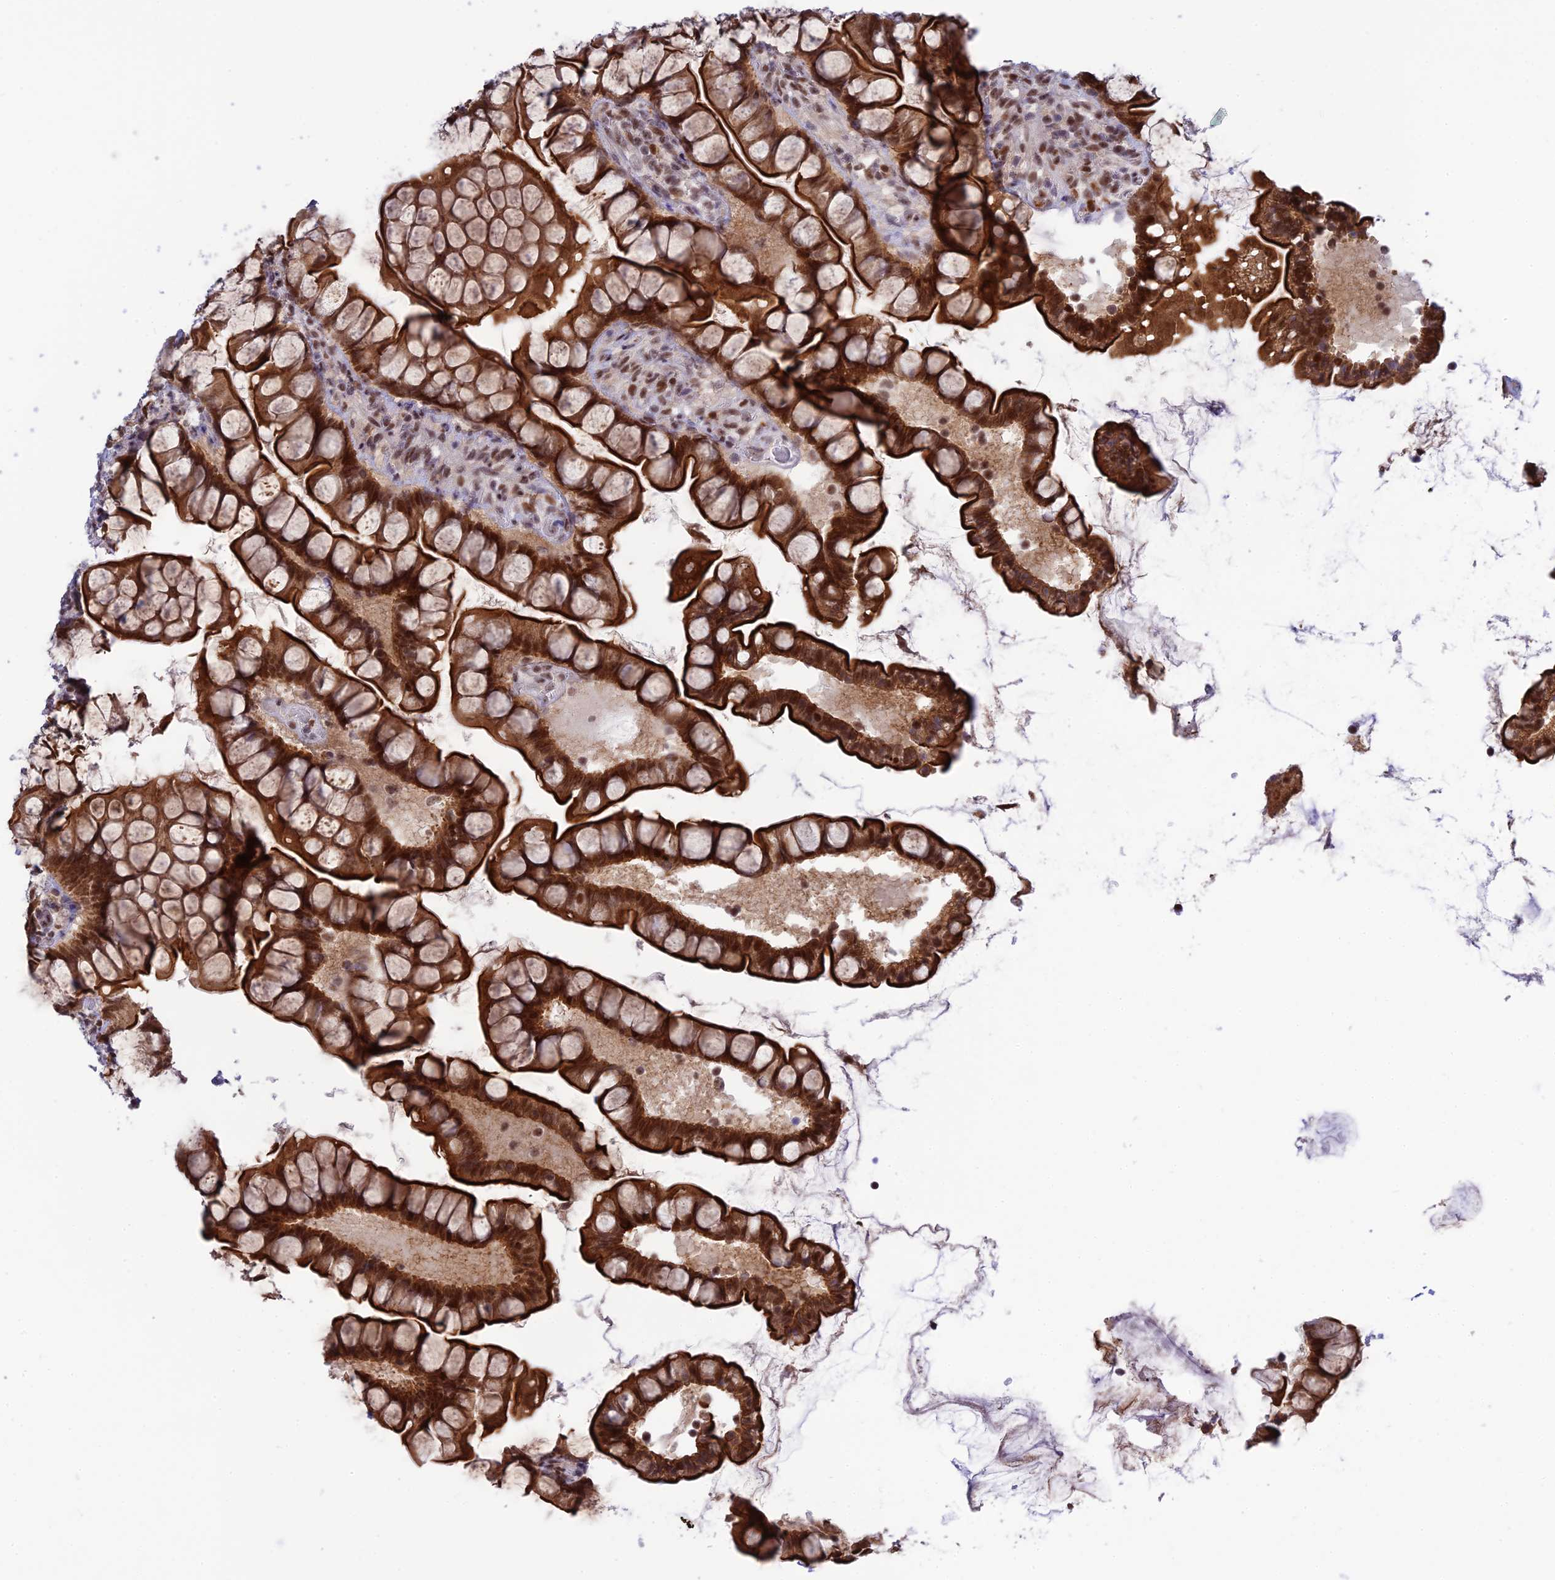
{"staining": {"intensity": "strong", "quantity": ">75%", "location": "cytoplasmic/membranous,nuclear"}, "tissue": "small intestine", "cell_type": "Glandular cells", "image_type": "normal", "snomed": [{"axis": "morphology", "description": "Normal tissue, NOS"}, {"axis": "topography", "description": "Small intestine"}], "caption": "A brown stain labels strong cytoplasmic/membranous,nuclear positivity of a protein in glandular cells of benign human small intestine.", "gene": "TCEA1", "patient": {"sex": "male", "age": 70}}